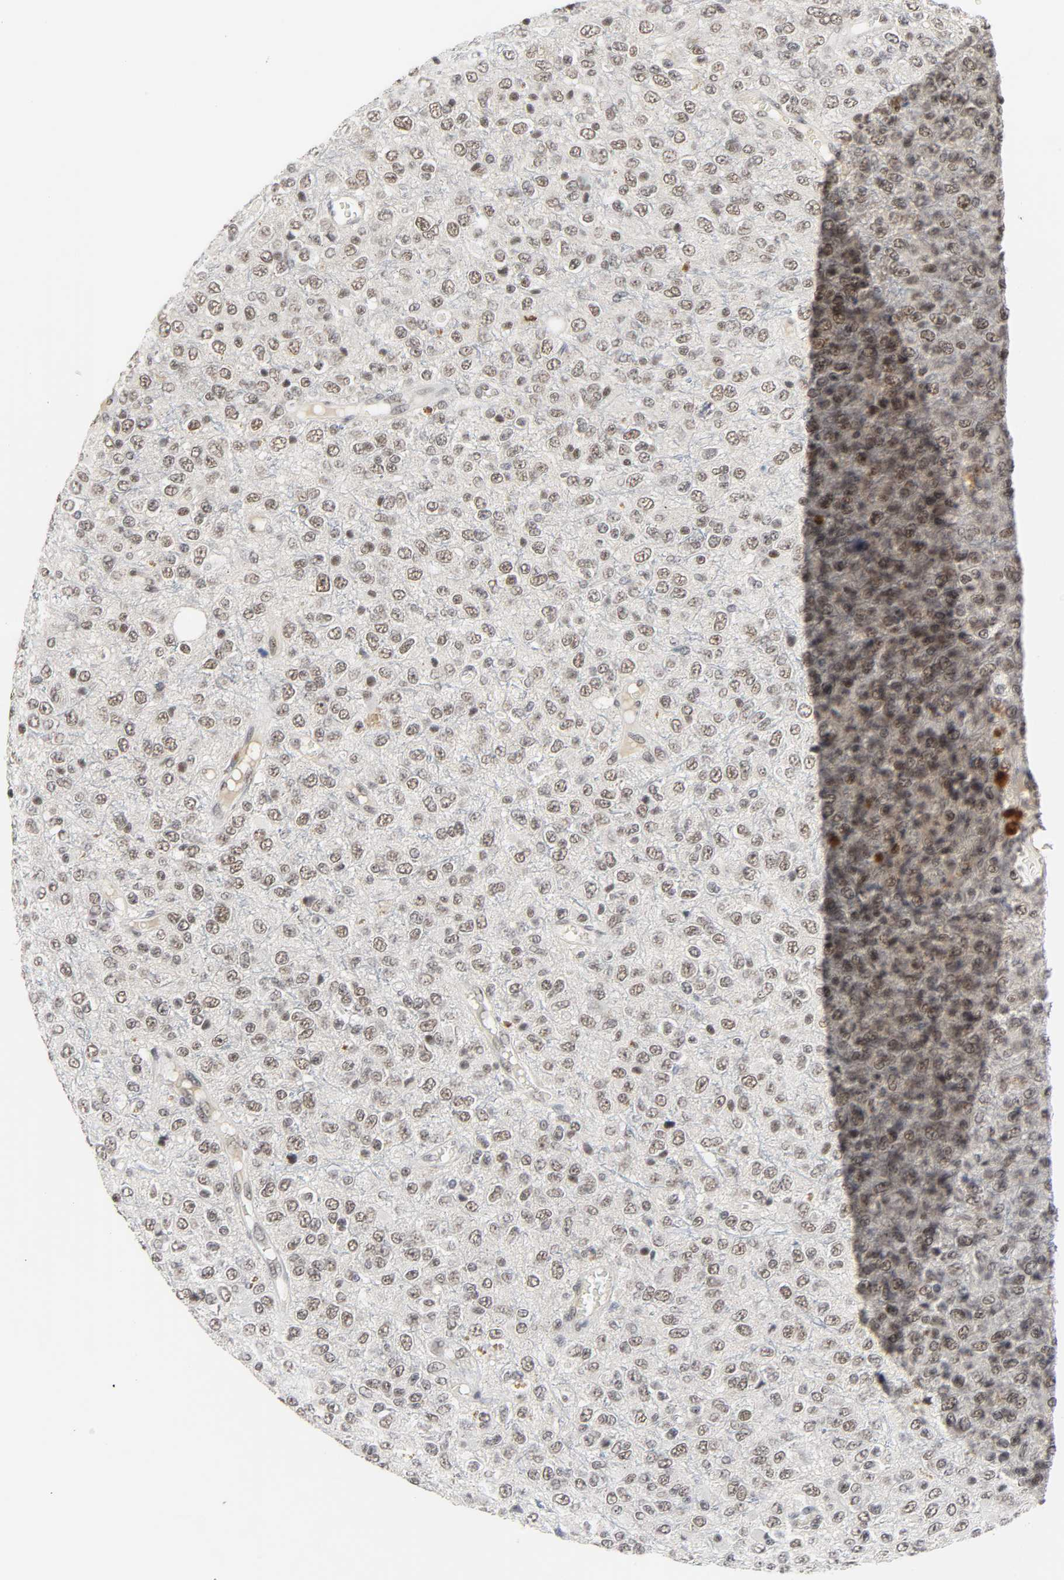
{"staining": {"intensity": "weak", "quantity": ">75%", "location": "nuclear"}, "tissue": "glioma", "cell_type": "Tumor cells", "image_type": "cancer", "snomed": [{"axis": "morphology", "description": "Glioma, malignant, High grade"}, {"axis": "topography", "description": "pancreas cauda"}], "caption": "The image demonstrates staining of high-grade glioma (malignant), revealing weak nuclear protein positivity (brown color) within tumor cells. (DAB (3,3'-diaminobenzidine) IHC with brightfield microscopy, high magnification).", "gene": "NCOA6", "patient": {"sex": "male", "age": 60}}